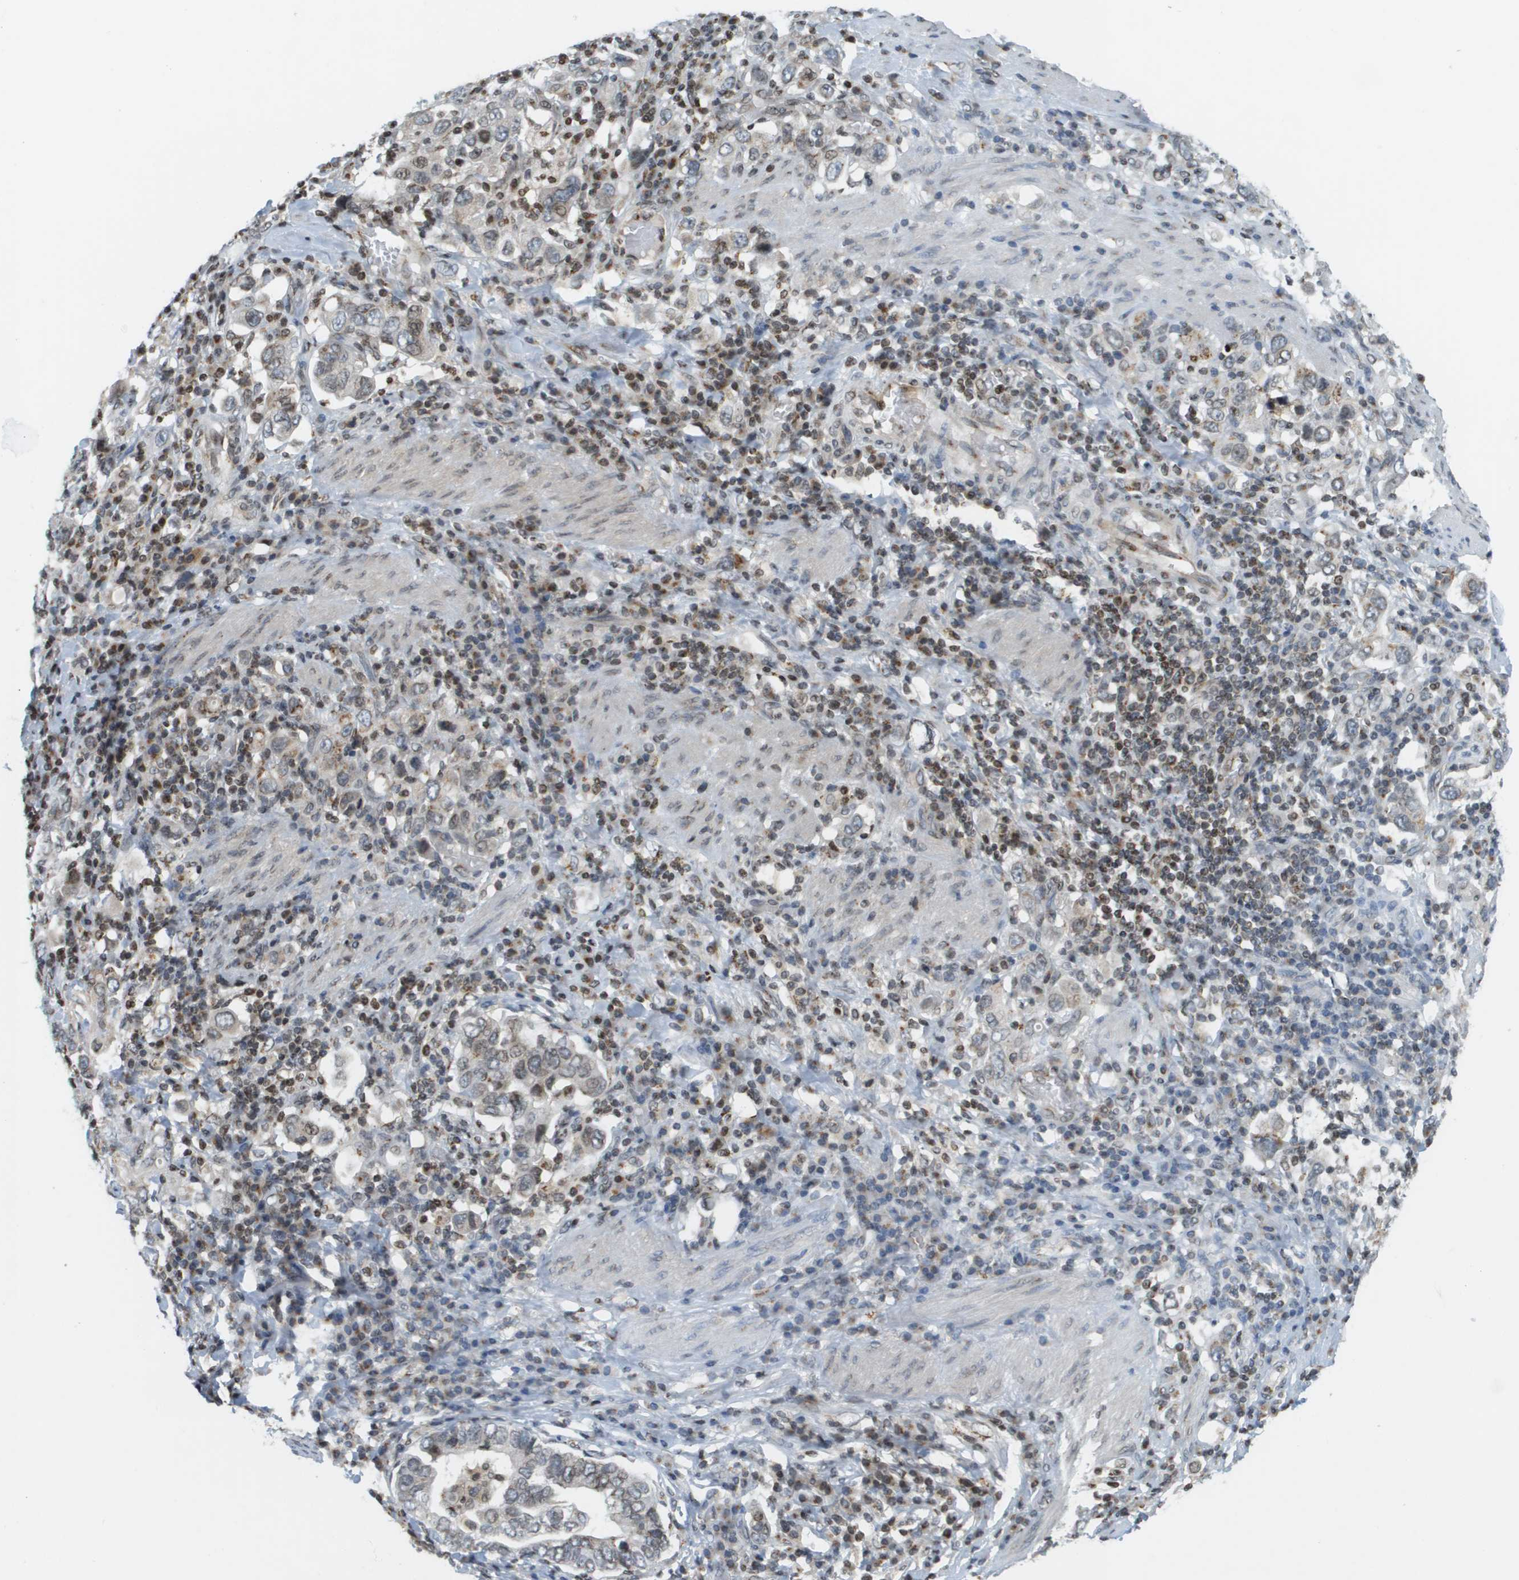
{"staining": {"intensity": "moderate", "quantity": "25%-75%", "location": "cytoplasmic/membranous,nuclear"}, "tissue": "stomach cancer", "cell_type": "Tumor cells", "image_type": "cancer", "snomed": [{"axis": "morphology", "description": "Adenocarcinoma, NOS"}, {"axis": "topography", "description": "Stomach, upper"}], "caption": "Tumor cells reveal medium levels of moderate cytoplasmic/membranous and nuclear positivity in approximately 25%-75% of cells in human stomach adenocarcinoma. (Brightfield microscopy of DAB IHC at high magnification).", "gene": "EVC", "patient": {"sex": "male", "age": 62}}